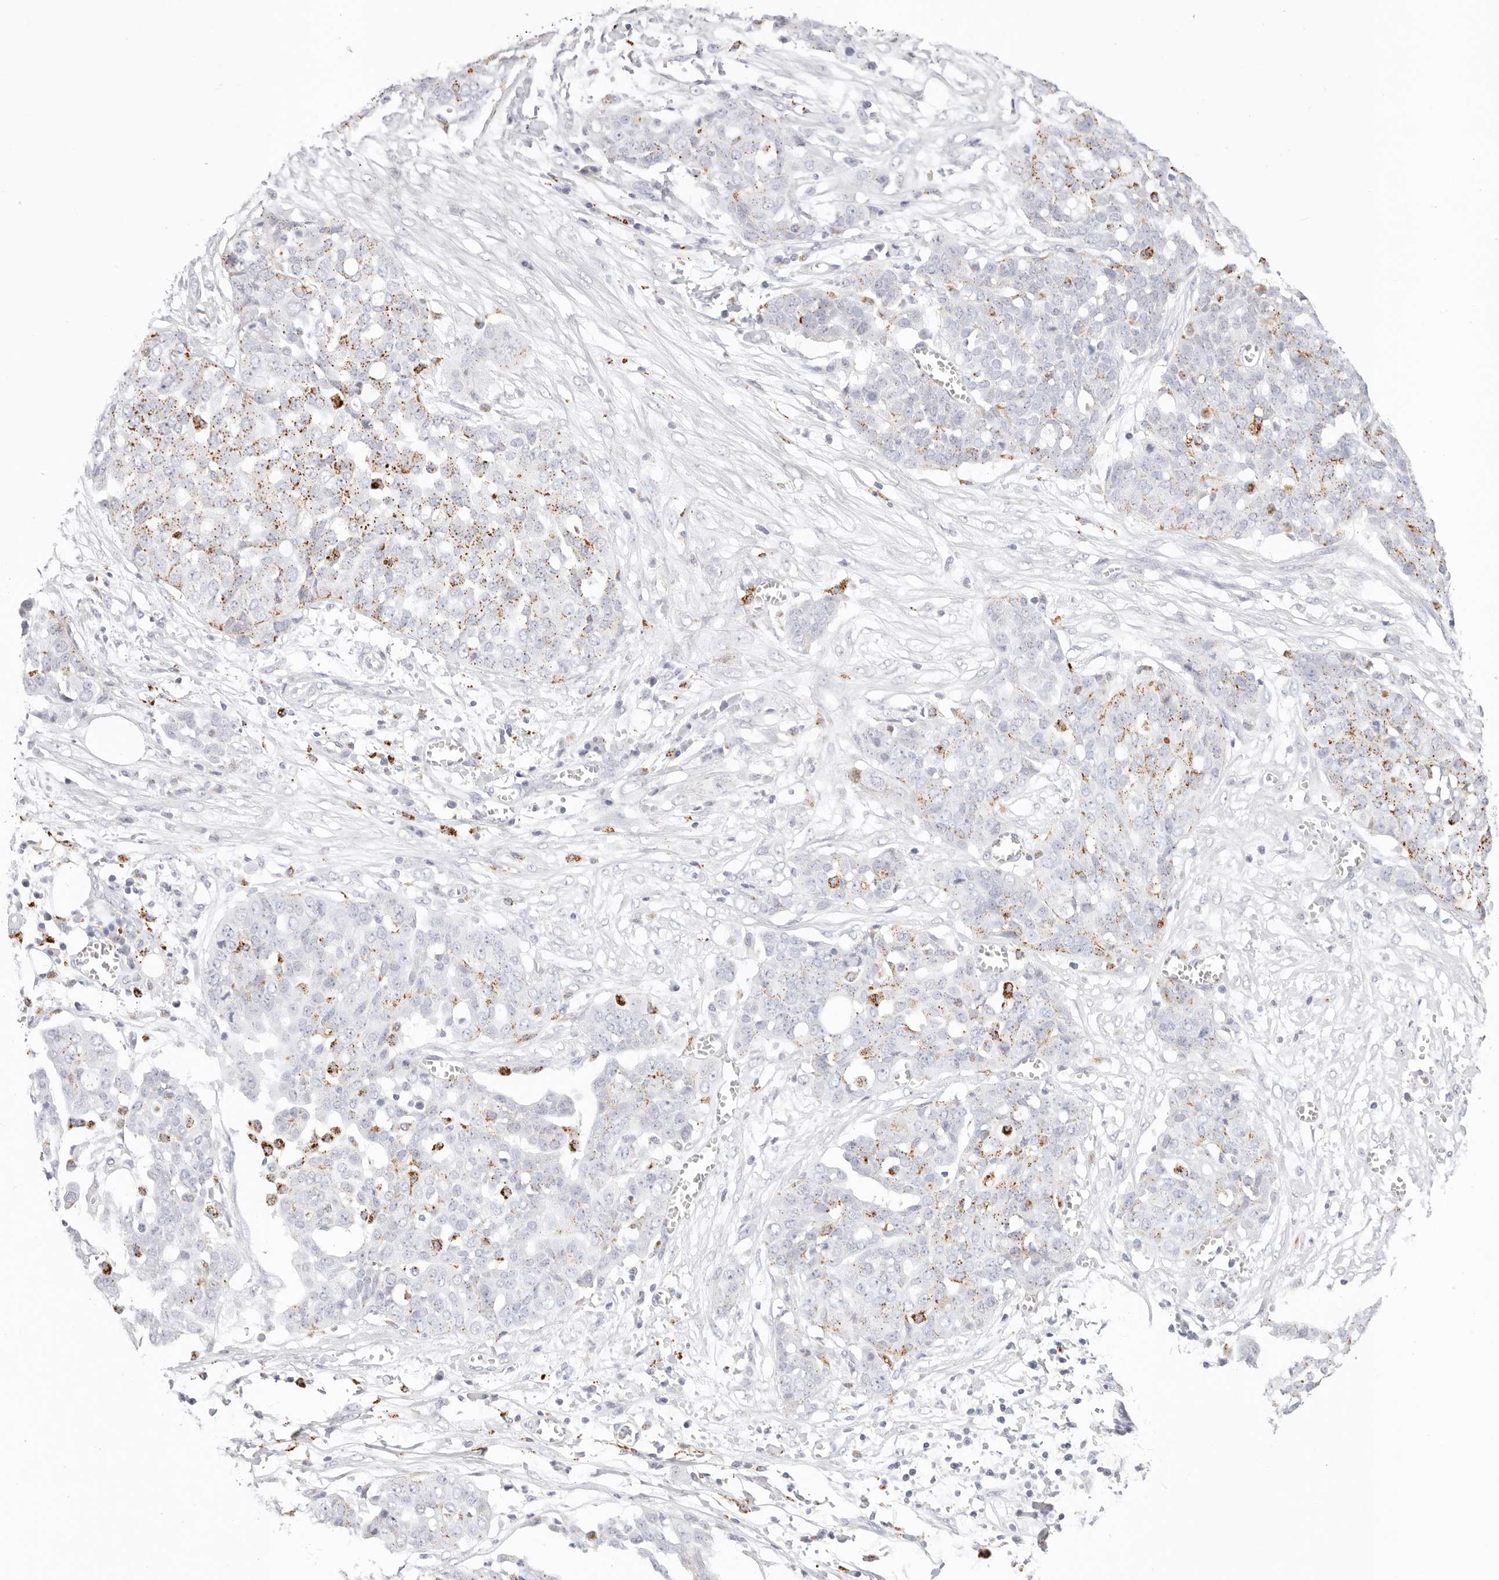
{"staining": {"intensity": "moderate", "quantity": "<25%", "location": "cytoplasmic/membranous"}, "tissue": "ovarian cancer", "cell_type": "Tumor cells", "image_type": "cancer", "snomed": [{"axis": "morphology", "description": "Cystadenocarcinoma, serous, NOS"}, {"axis": "topography", "description": "Soft tissue"}, {"axis": "topography", "description": "Ovary"}], "caption": "The image exhibits immunohistochemical staining of ovarian serous cystadenocarcinoma. There is moderate cytoplasmic/membranous positivity is appreciated in about <25% of tumor cells.", "gene": "STKLD1", "patient": {"sex": "female", "age": 57}}